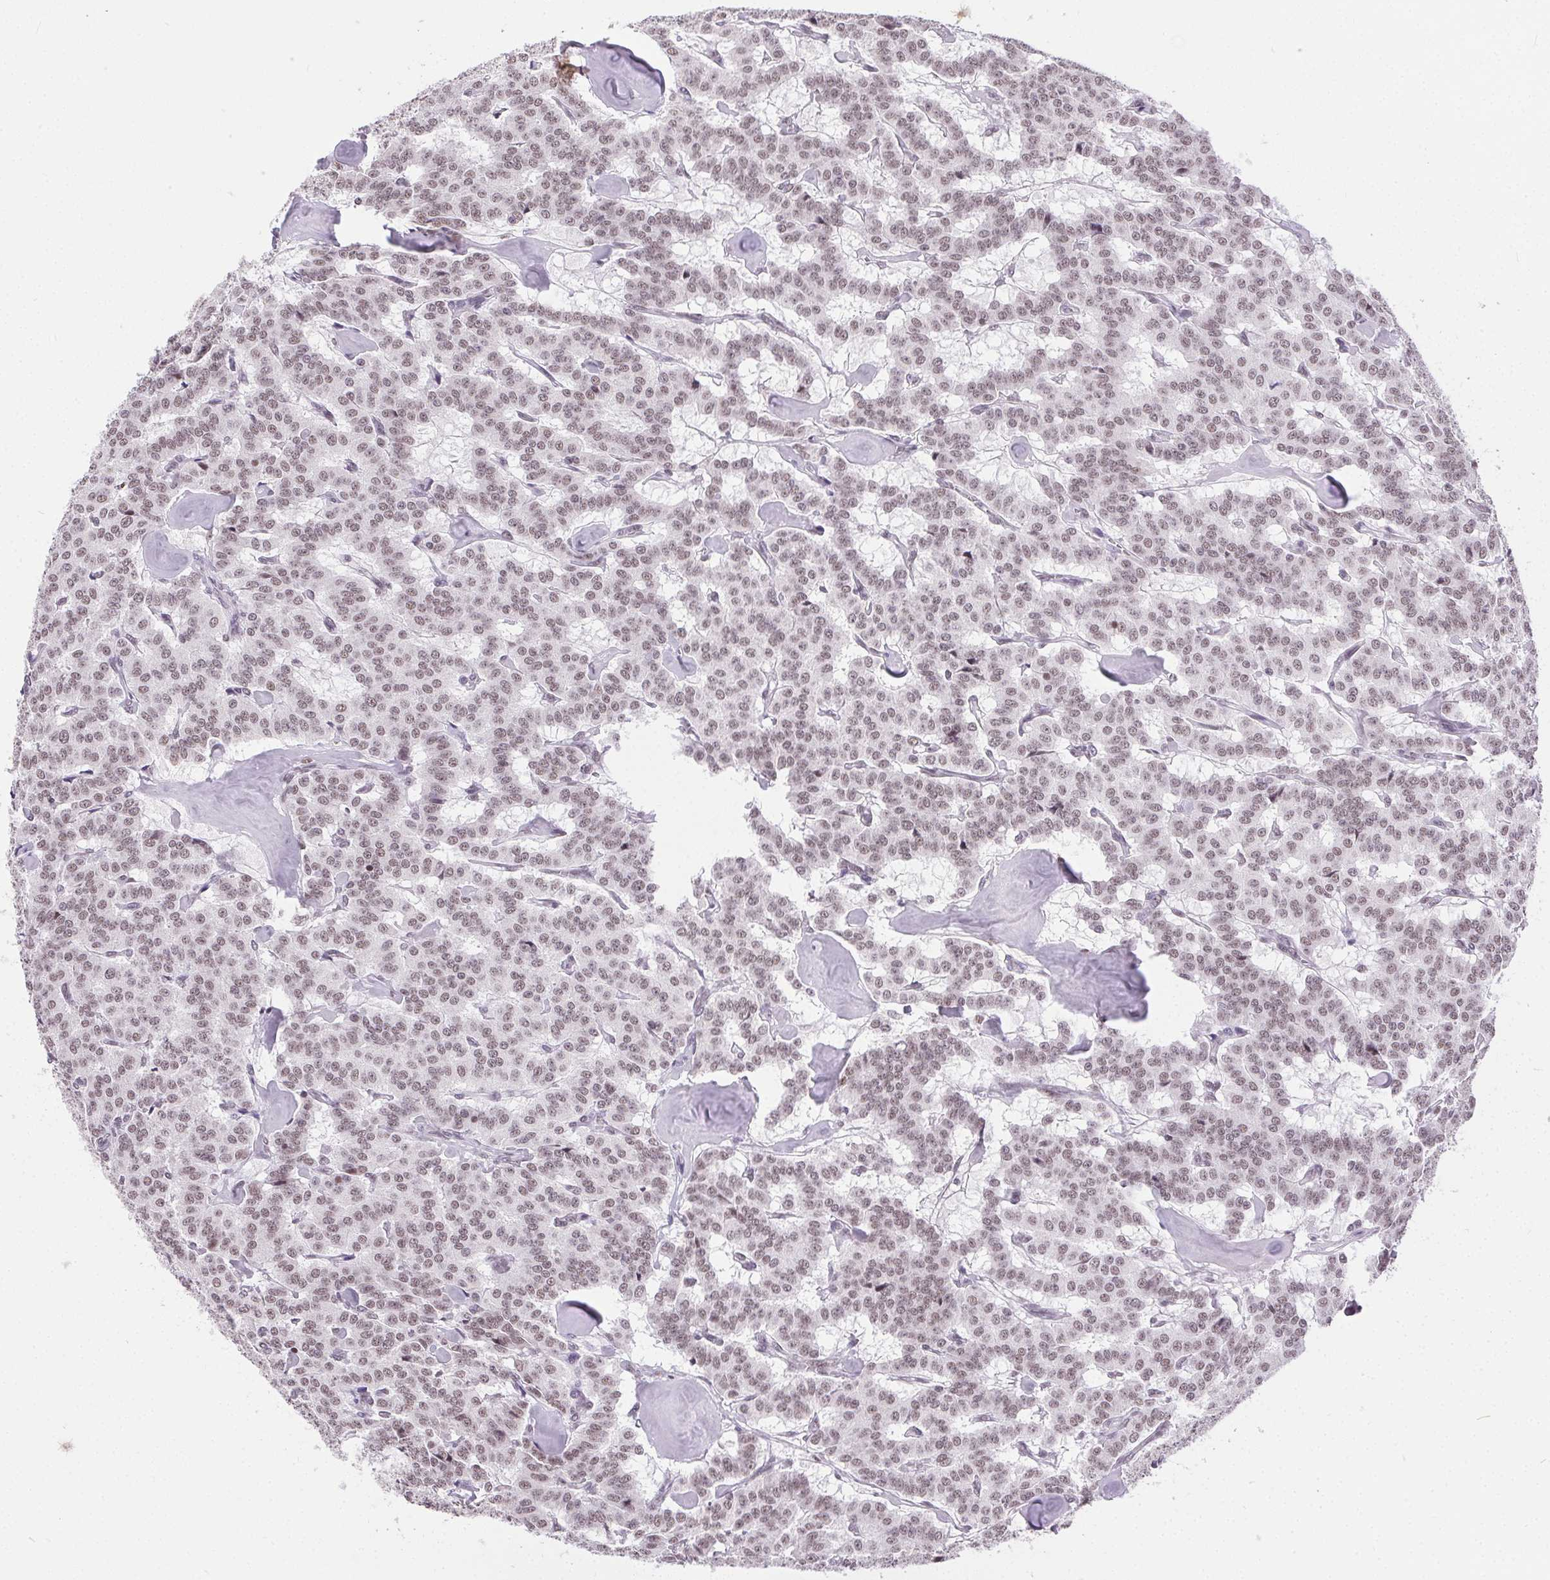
{"staining": {"intensity": "weak", "quantity": ">75%", "location": "nuclear"}, "tissue": "carcinoid", "cell_type": "Tumor cells", "image_type": "cancer", "snomed": [{"axis": "morphology", "description": "Carcinoid, malignant, NOS"}, {"axis": "topography", "description": "Lung"}], "caption": "The micrograph demonstrates immunohistochemical staining of carcinoid (malignant). There is weak nuclear staining is appreciated in approximately >75% of tumor cells.", "gene": "TRA2B", "patient": {"sex": "female", "age": 46}}